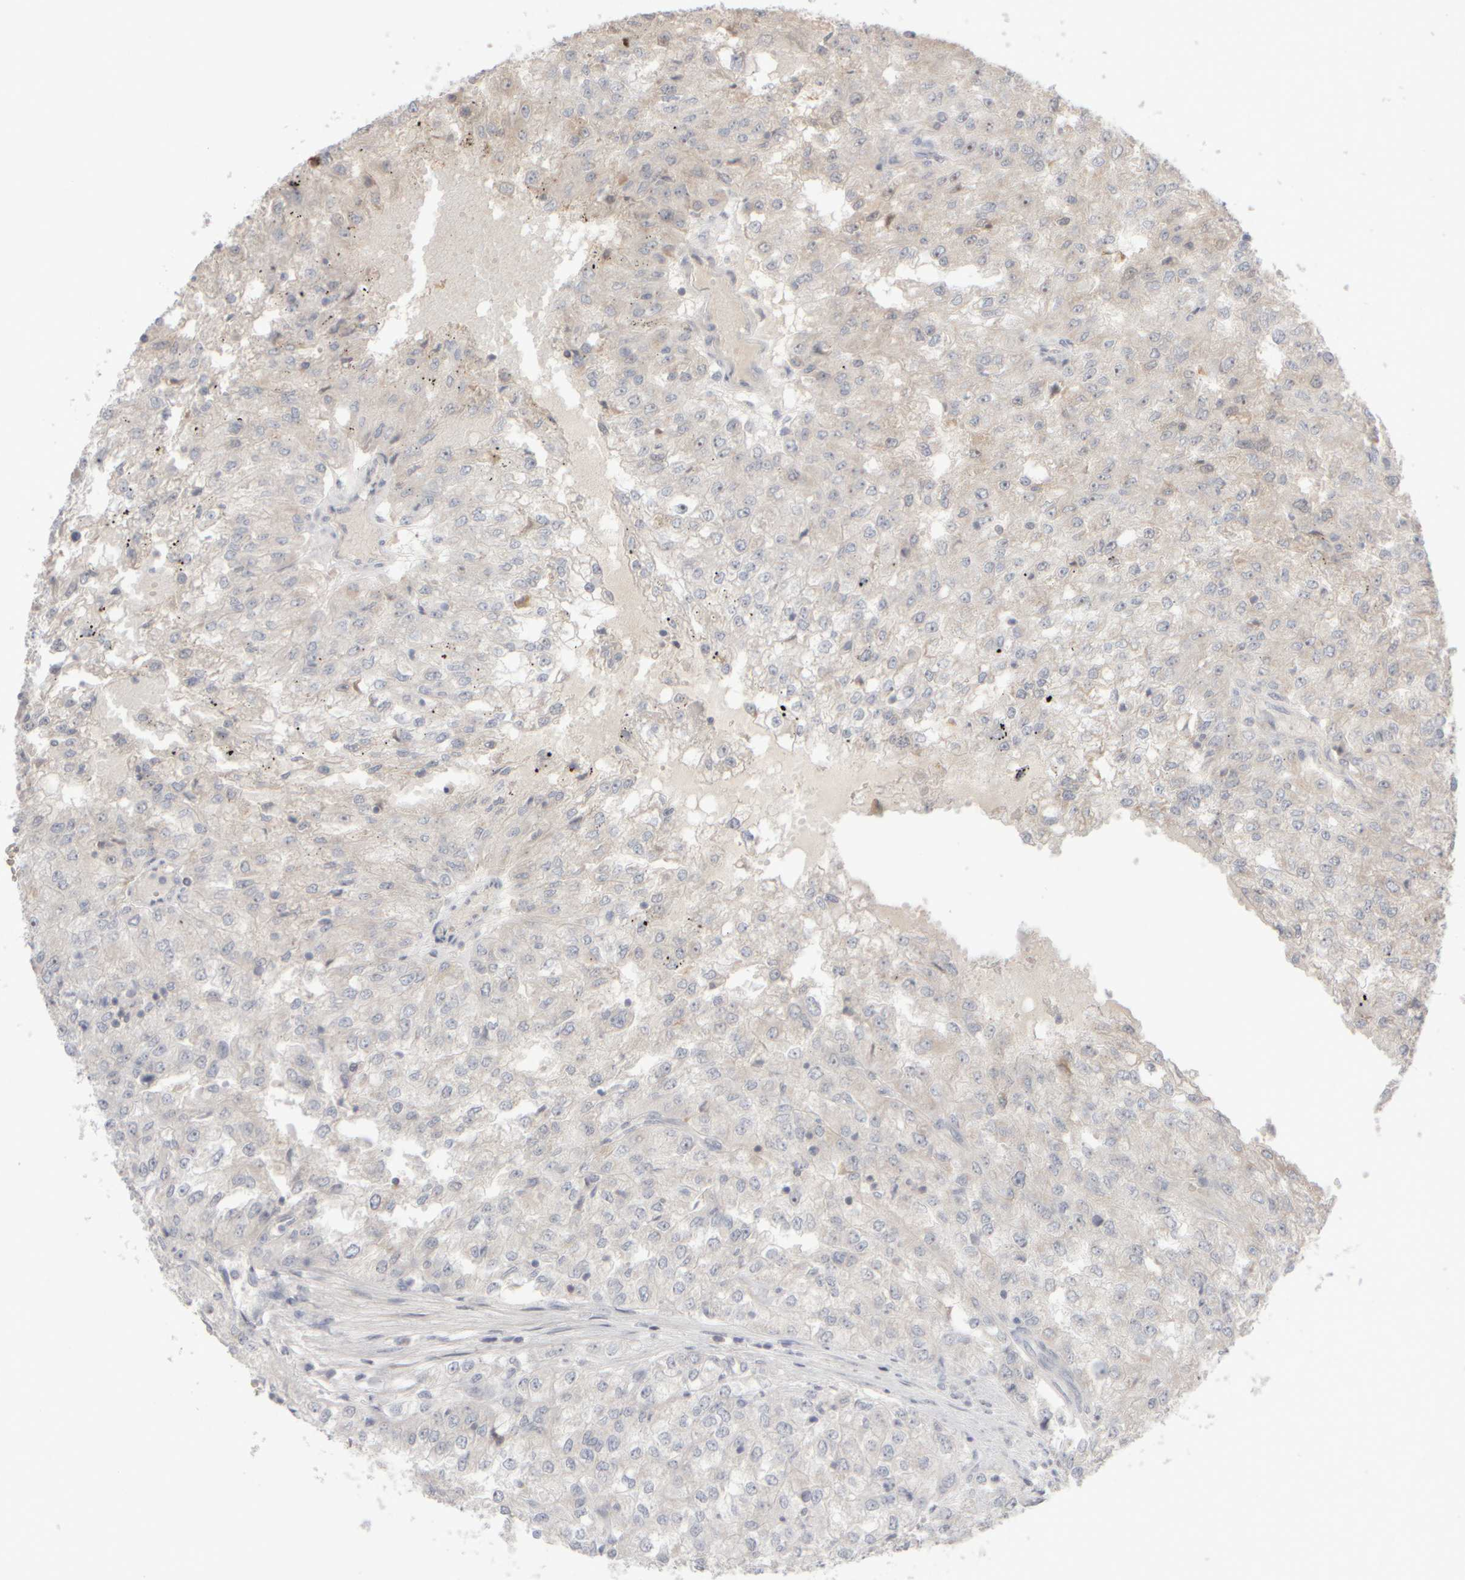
{"staining": {"intensity": "negative", "quantity": "none", "location": "none"}, "tissue": "renal cancer", "cell_type": "Tumor cells", "image_type": "cancer", "snomed": [{"axis": "morphology", "description": "Adenocarcinoma, NOS"}, {"axis": "topography", "description": "Kidney"}], "caption": "IHC of renal cancer (adenocarcinoma) reveals no positivity in tumor cells.", "gene": "CHADL", "patient": {"sex": "female", "age": 54}}